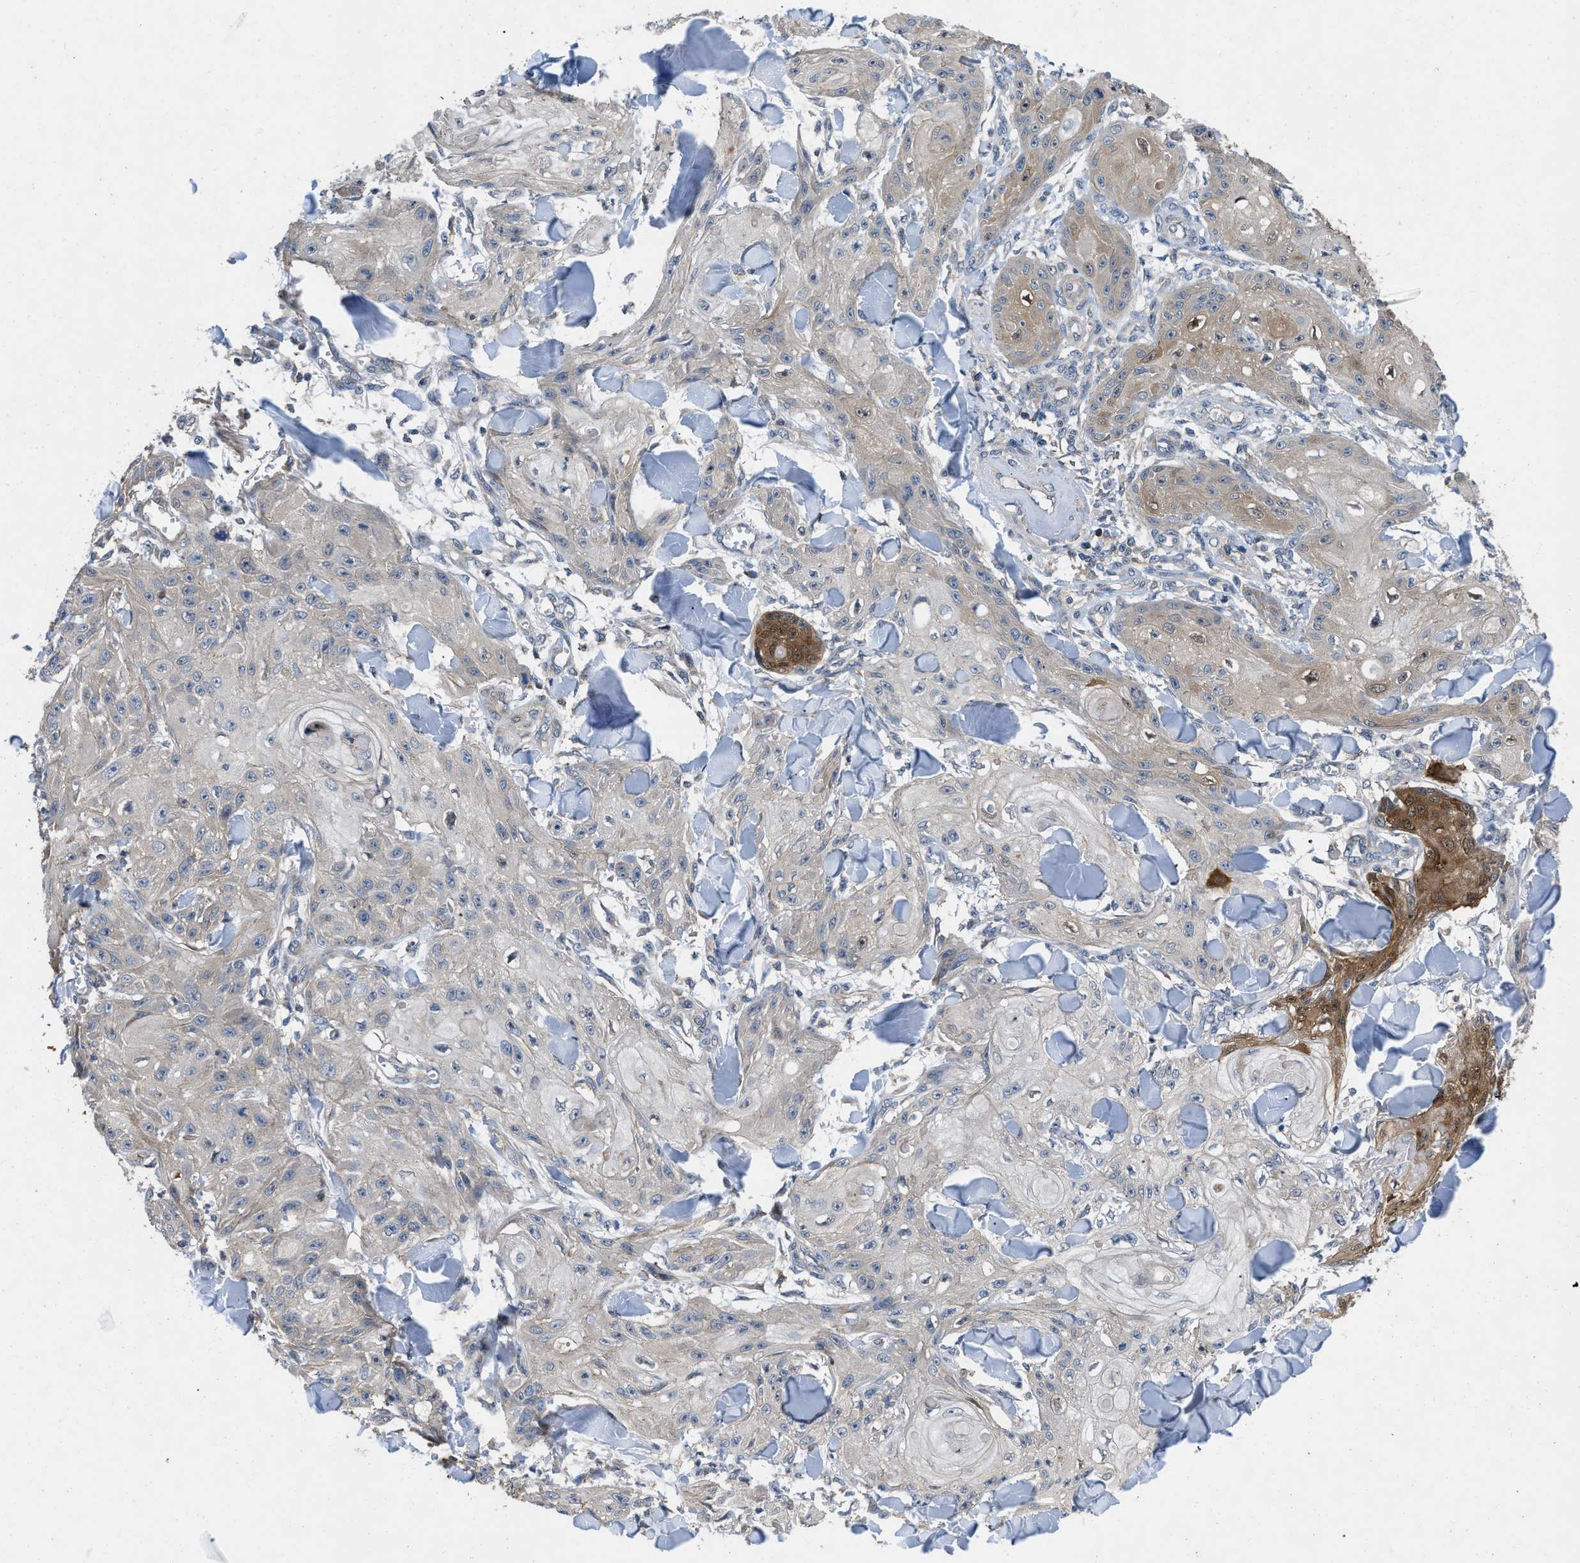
{"staining": {"intensity": "moderate", "quantity": "25%-75%", "location": "cytoplasmic/membranous"}, "tissue": "skin cancer", "cell_type": "Tumor cells", "image_type": "cancer", "snomed": [{"axis": "morphology", "description": "Squamous cell carcinoma, NOS"}, {"axis": "topography", "description": "Skin"}], "caption": "Human skin squamous cell carcinoma stained with a brown dye shows moderate cytoplasmic/membranous positive expression in about 25%-75% of tumor cells.", "gene": "PRDM14", "patient": {"sex": "male", "age": 74}}